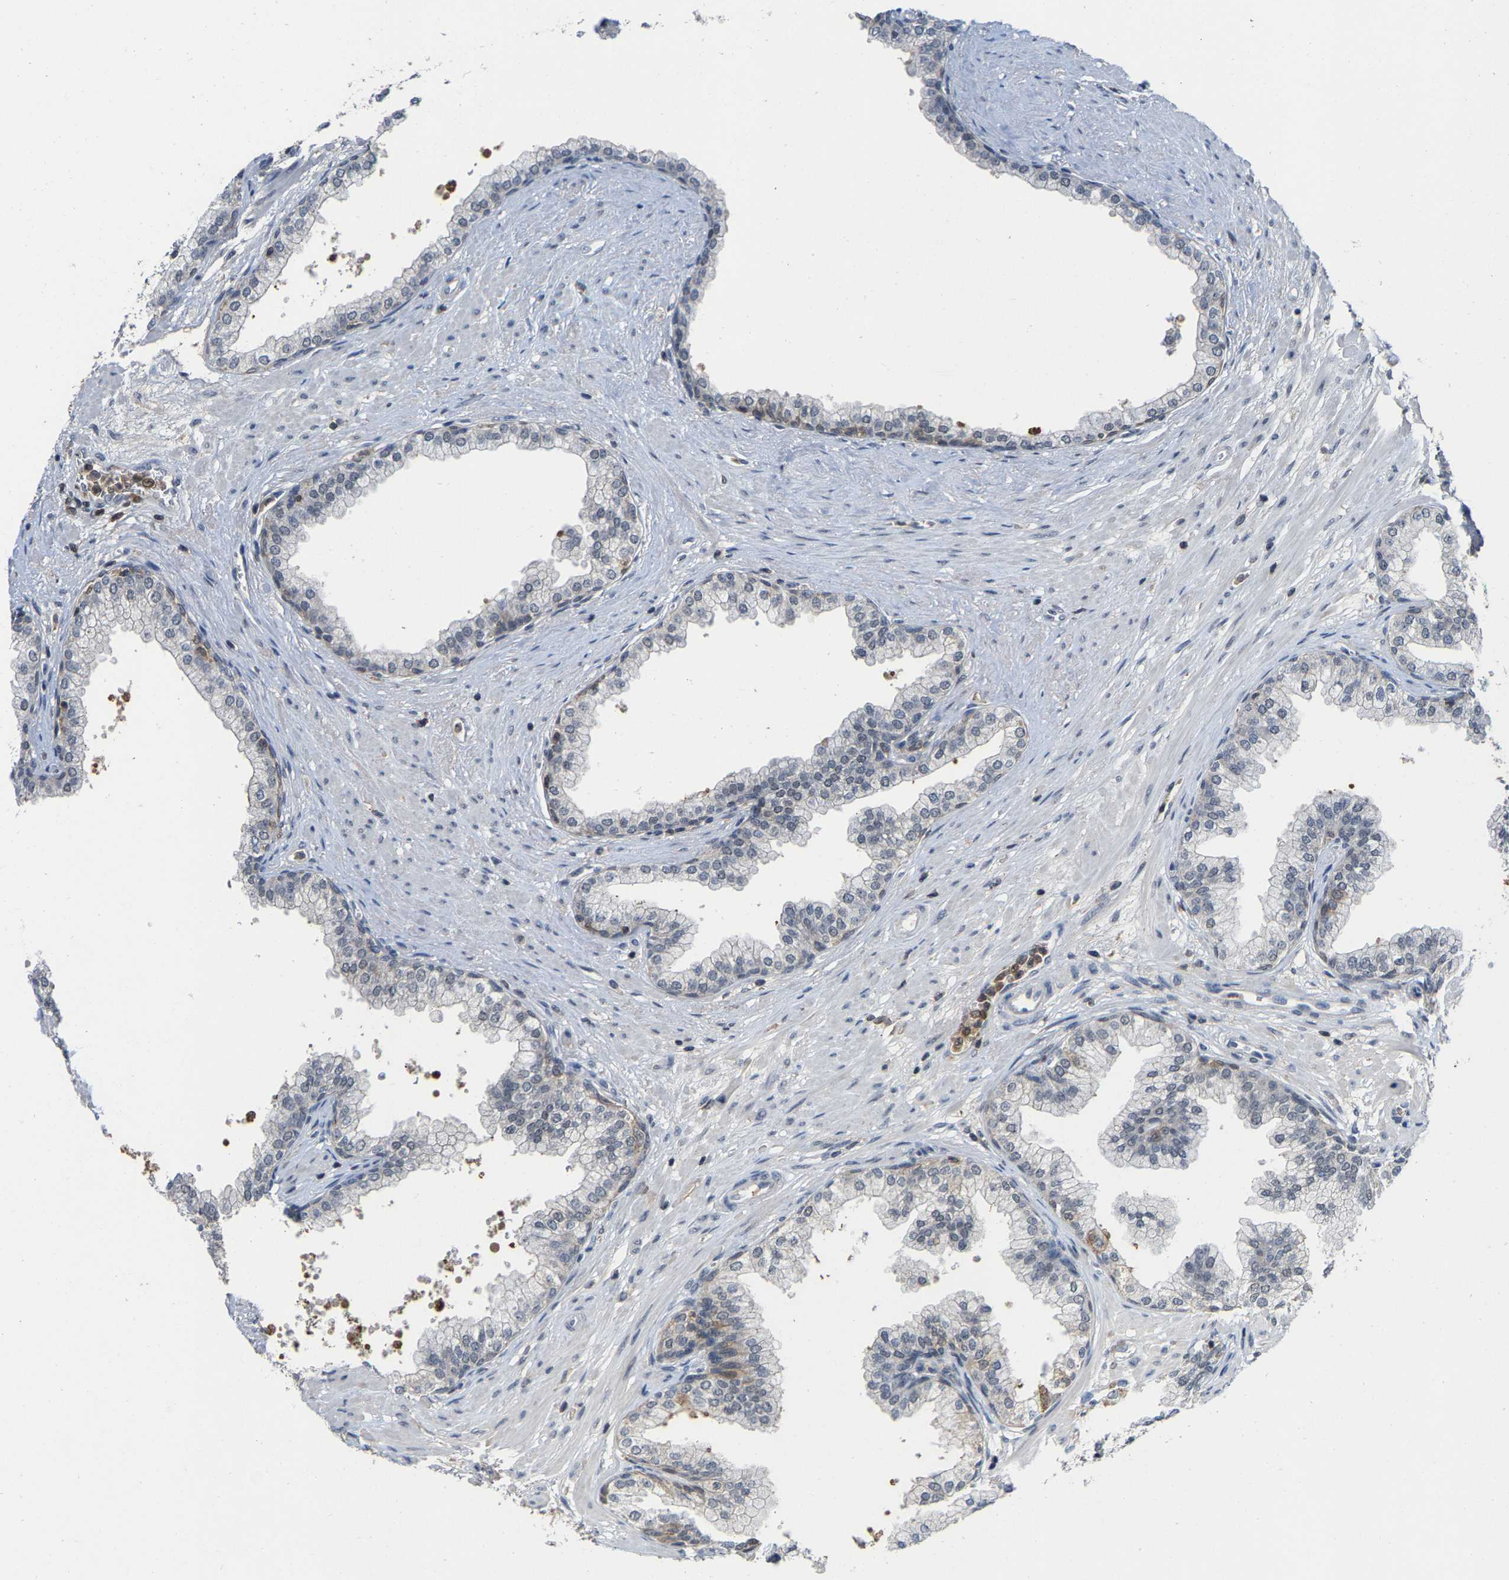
{"staining": {"intensity": "moderate", "quantity": "<25%", "location": "cytoplasmic/membranous"}, "tissue": "prostate", "cell_type": "Glandular cells", "image_type": "normal", "snomed": [{"axis": "morphology", "description": "Normal tissue, NOS"}, {"axis": "morphology", "description": "Urothelial carcinoma, Low grade"}, {"axis": "topography", "description": "Urinary bladder"}, {"axis": "topography", "description": "Prostate"}], "caption": "Human prostate stained with a brown dye demonstrates moderate cytoplasmic/membranous positive staining in approximately <25% of glandular cells.", "gene": "FGD3", "patient": {"sex": "male", "age": 60}}